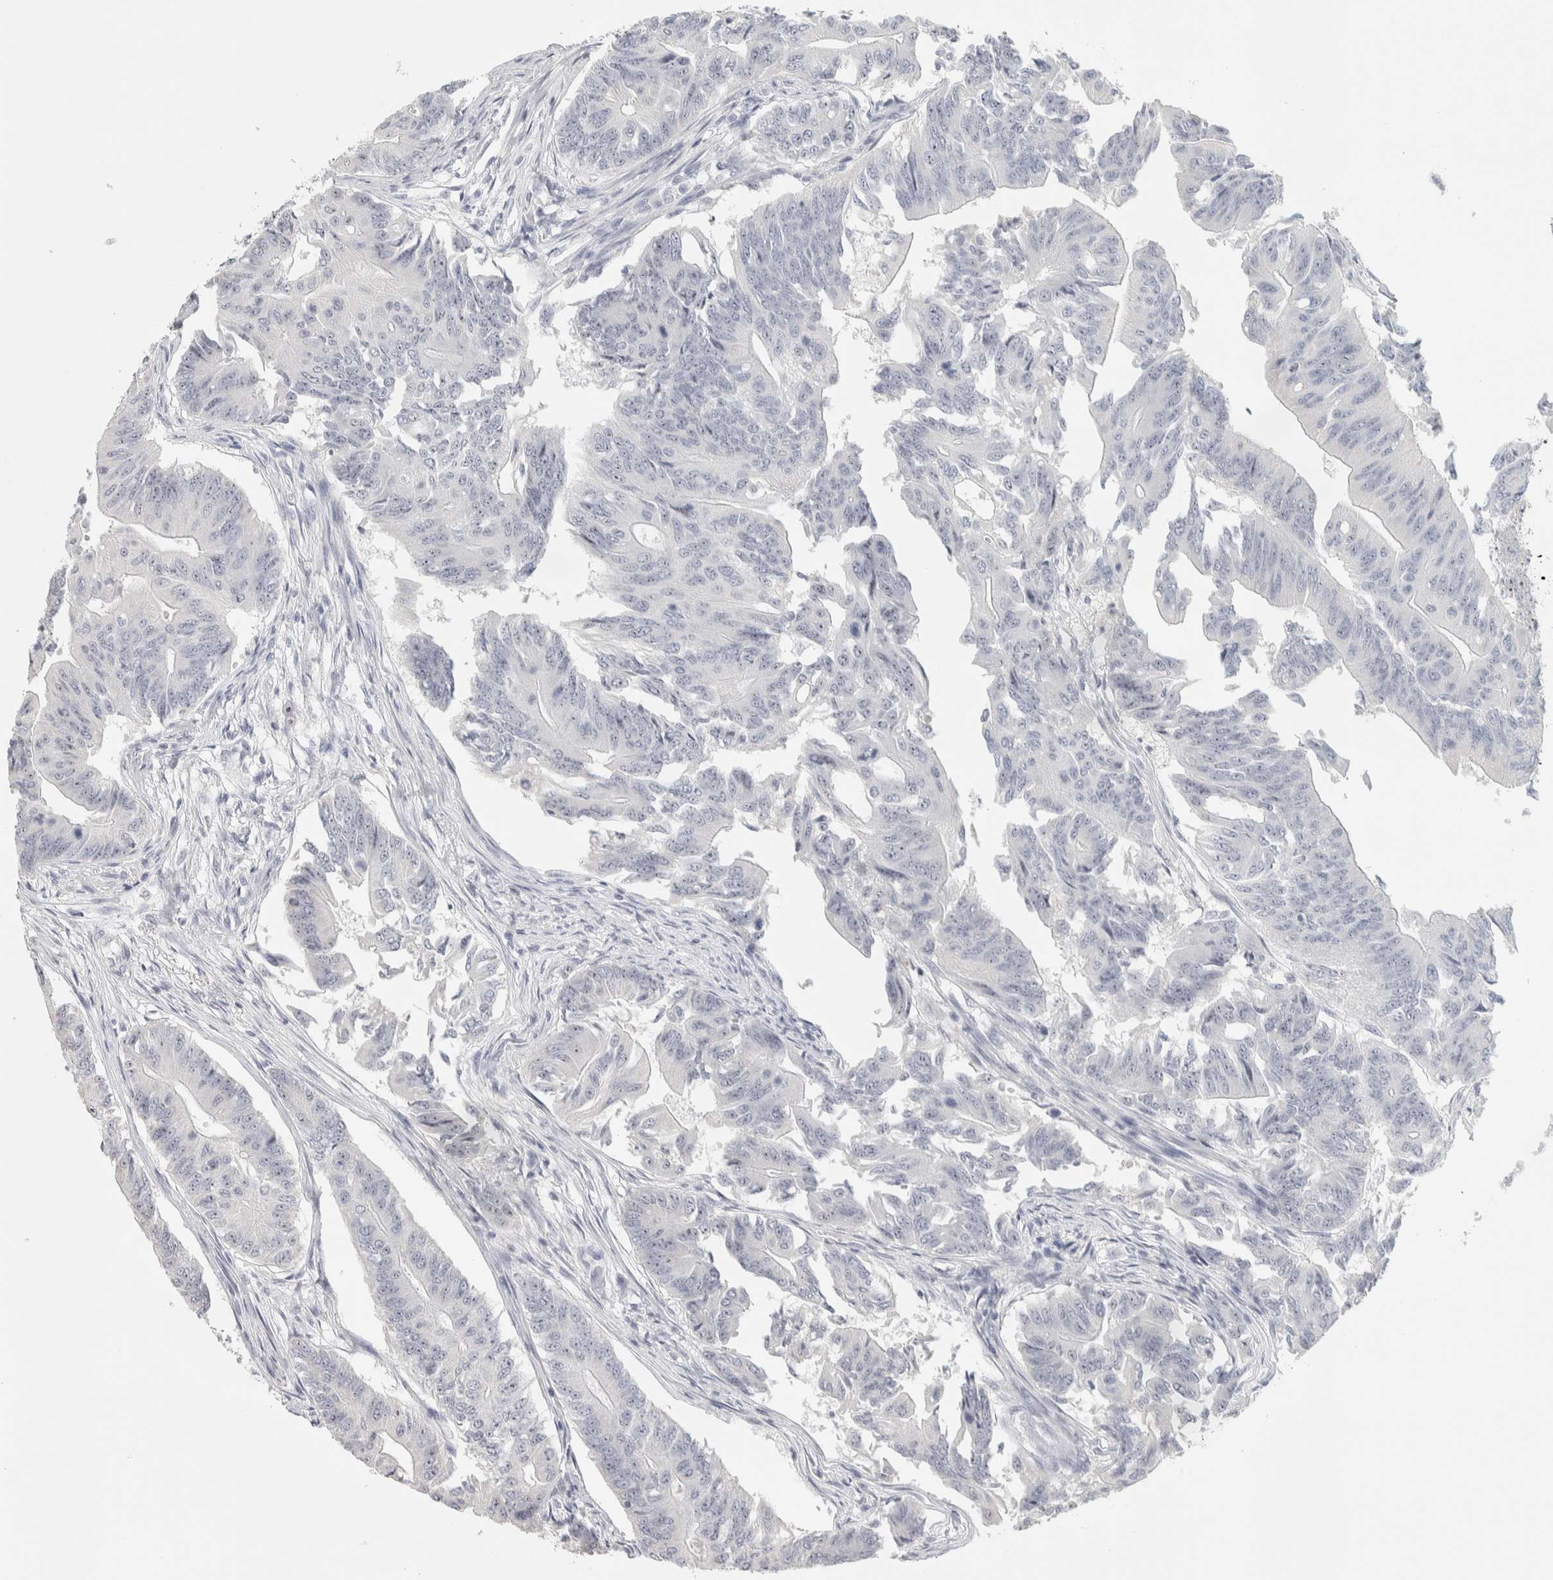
{"staining": {"intensity": "weak", "quantity": "25%-75%", "location": "nuclear"}, "tissue": "colorectal cancer", "cell_type": "Tumor cells", "image_type": "cancer", "snomed": [{"axis": "morphology", "description": "Adenoma, NOS"}, {"axis": "morphology", "description": "Adenocarcinoma, NOS"}, {"axis": "topography", "description": "Colon"}], "caption": "Human colorectal adenocarcinoma stained with a brown dye demonstrates weak nuclear positive positivity in approximately 25%-75% of tumor cells.", "gene": "DCXR", "patient": {"sex": "male", "age": 79}}